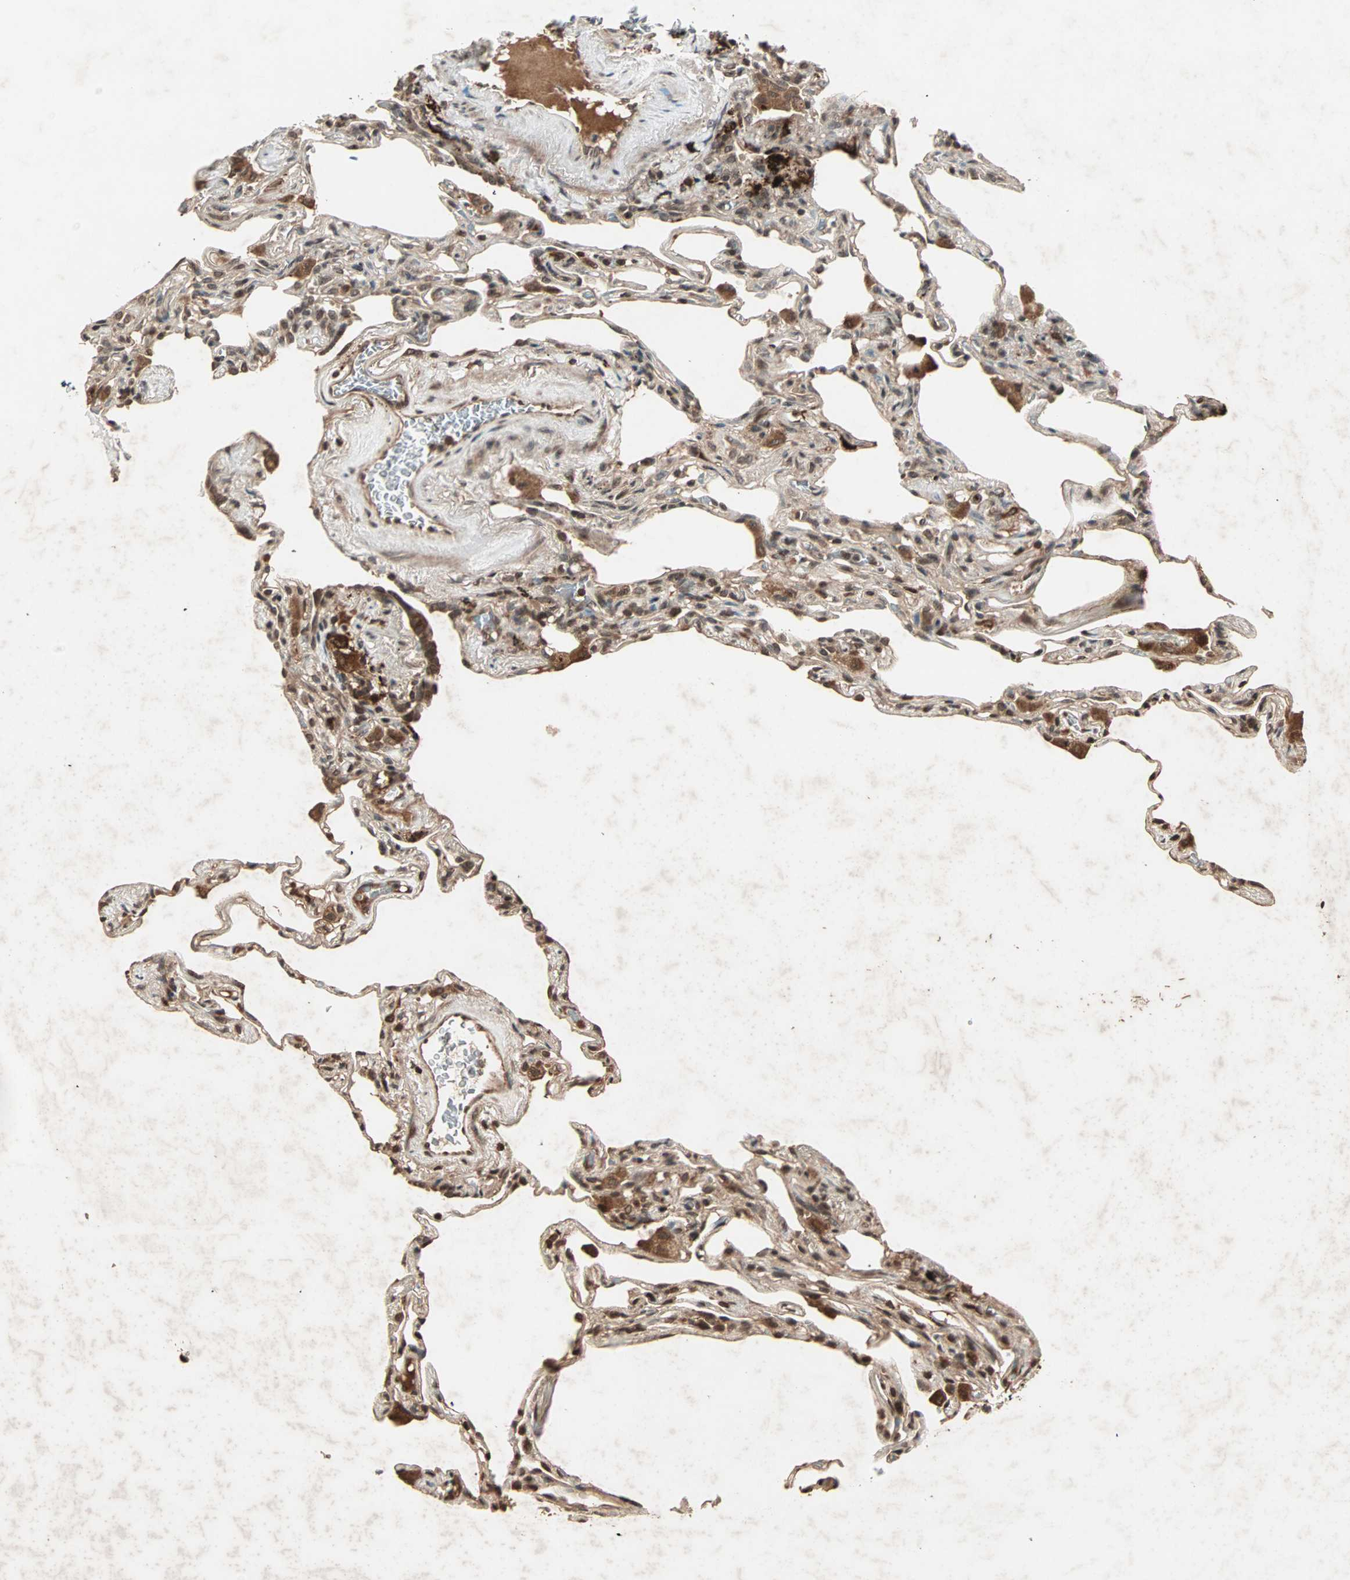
{"staining": {"intensity": "strong", "quantity": ">75%", "location": "cytoplasmic/membranous,nuclear"}, "tissue": "lung", "cell_type": "Alveolar cells", "image_type": "normal", "snomed": [{"axis": "morphology", "description": "Normal tissue, NOS"}, {"axis": "morphology", "description": "Inflammation, NOS"}, {"axis": "topography", "description": "Lung"}], "caption": "High-magnification brightfield microscopy of benign lung stained with DAB (3,3'-diaminobenzidine) (brown) and counterstained with hematoxylin (blue). alveolar cells exhibit strong cytoplasmic/membranous,nuclear expression is seen in approximately>75% of cells. (IHC, brightfield microscopy, high magnification).", "gene": "RFFL", "patient": {"sex": "male", "age": 69}}